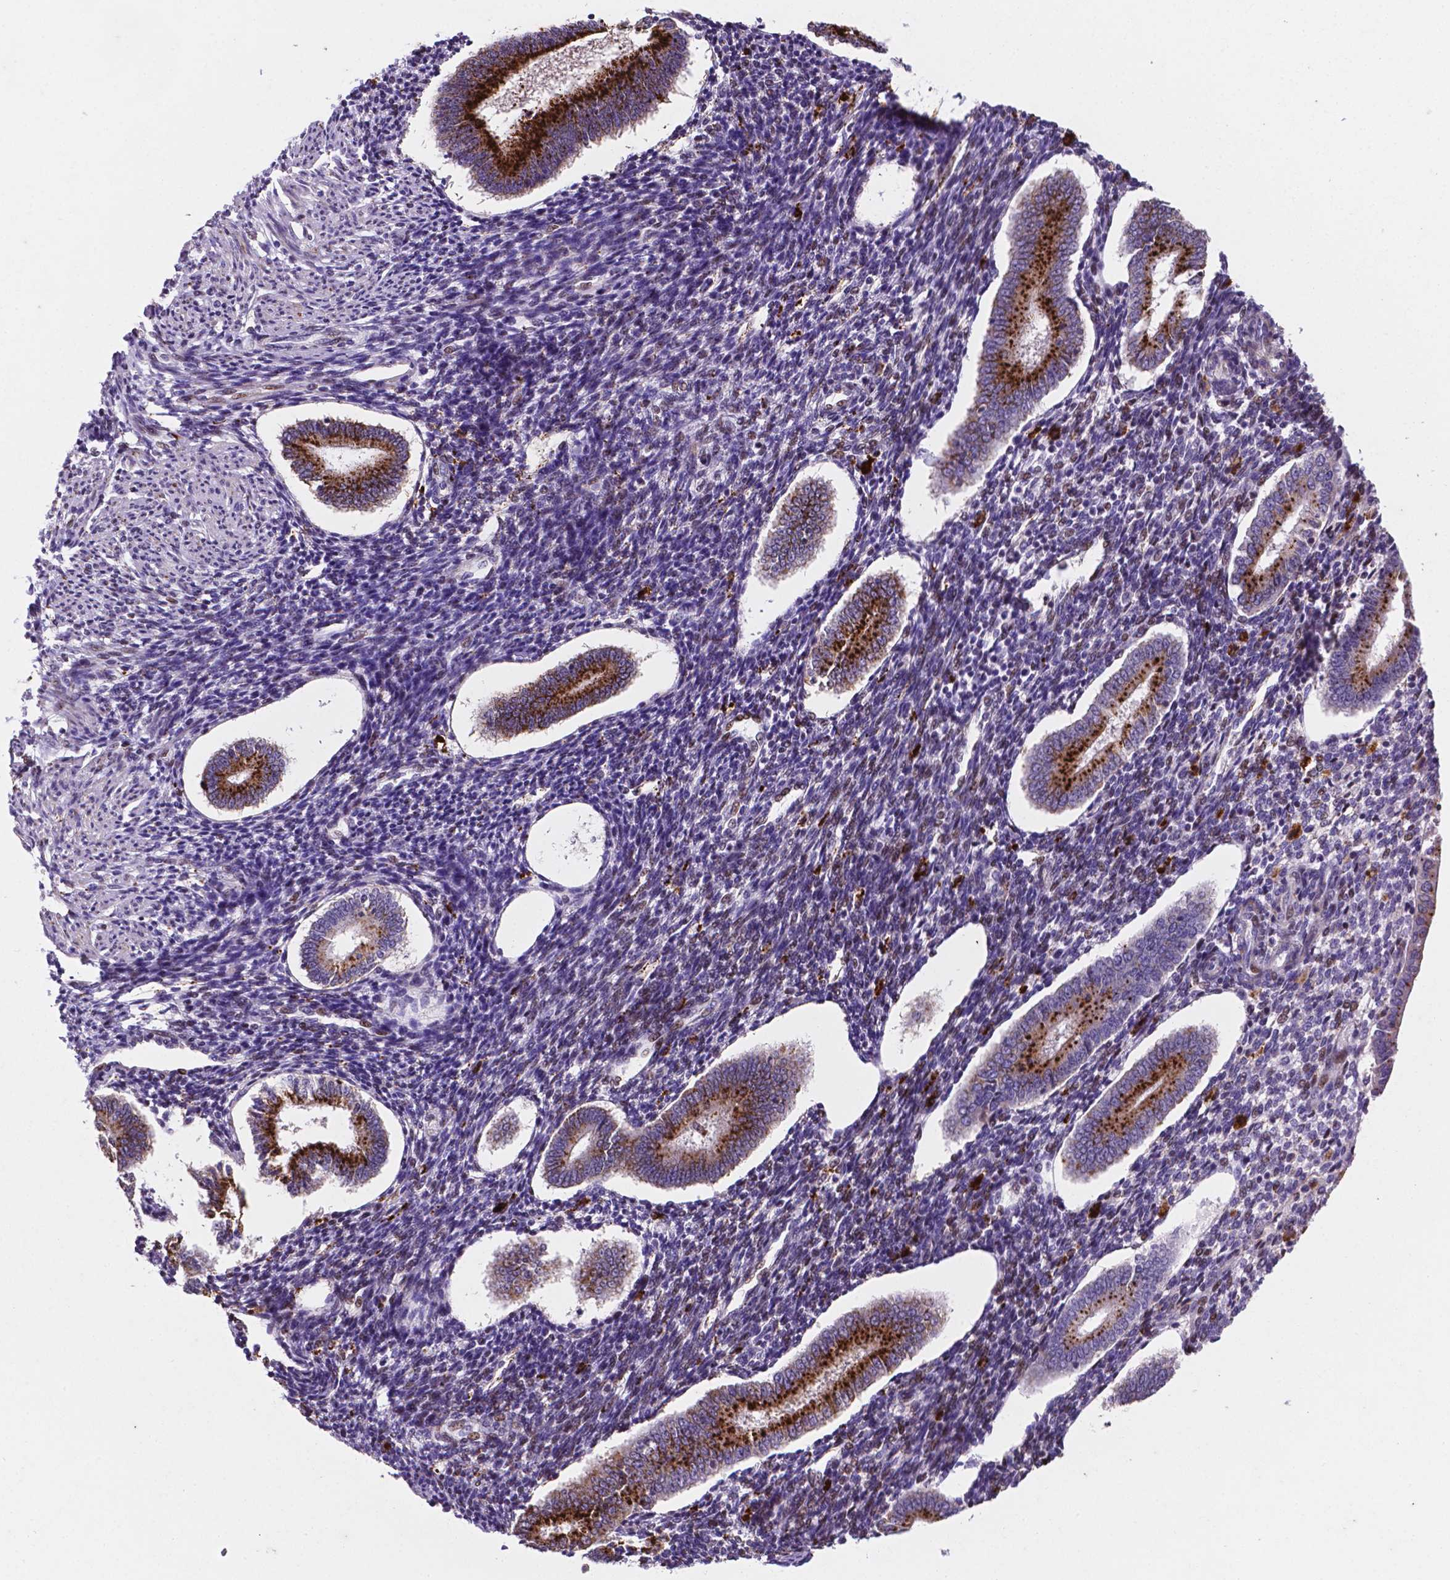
{"staining": {"intensity": "weak", "quantity": "<25%", "location": "nuclear"}, "tissue": "endometrium", "cell_type": "Cells in endometrial stroma", "image_type": "normal", "snomed": [{"axis": "morphology", "description": "Normal tissue, NOS"}, {"axis": "topography", "description": "Endometrium"}], "caption": "Photomicrograph shows no protein staining in cells in endometrial stroma of benign endometrium.", "gene": "TM4SF20", "patient": {"sex": "female", "age": 40}}